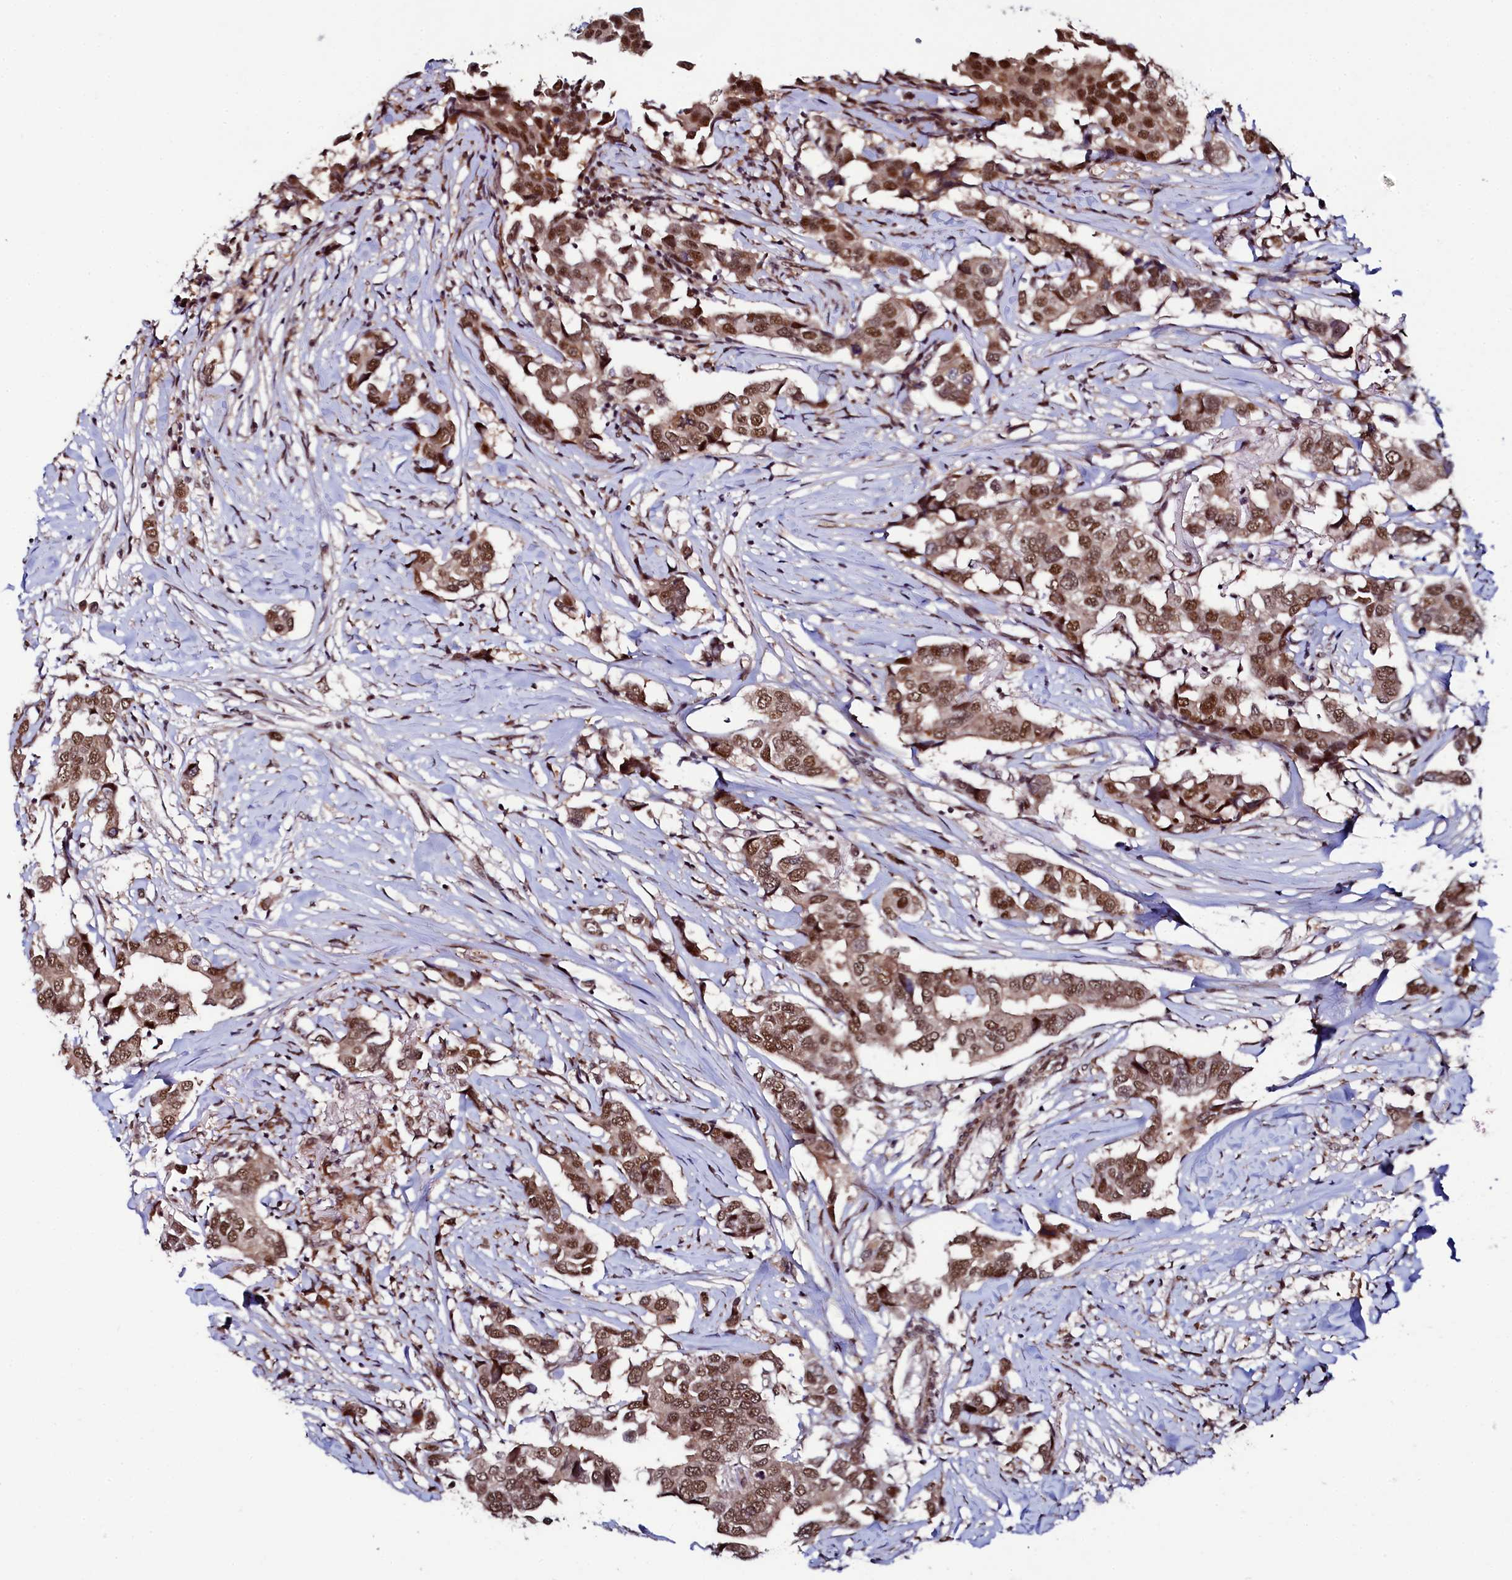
{"staining": {"intensity": "moderate", "quantity": ">75%", "location": "nuclear"}, "tissue": "breast cancer", "cell_type": "Tumor cells", "image_type": "cancer", "snomed": [{"axis": "morphology", "description": "Duct carcinoma"}, {"axis": "topography", "description": "Breast"}], "caption": "Immunohistochemistry (IHC) image of breast infiltrating ductal carcinoma stained for a protein (brown), which displays medium levels of moderate nuclear expression in about >75% of tumor cells.", "gene": "LEO1", "patient": {"sex": "female", "age": 80}}